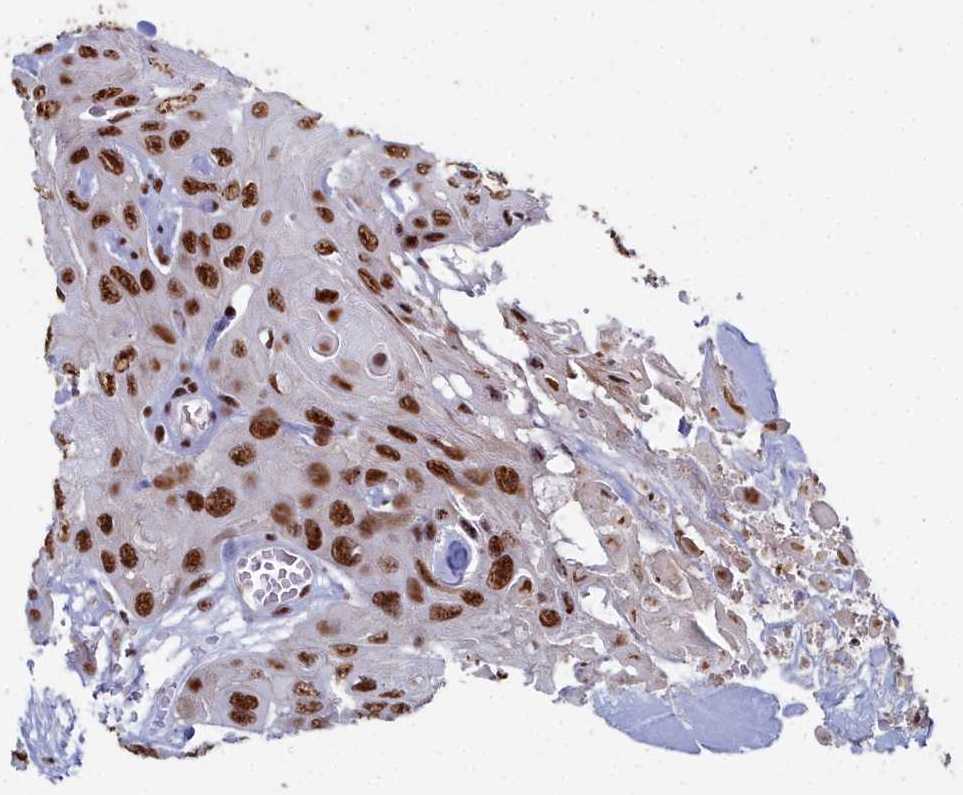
{"staining": {"intensity": "strong", "quantity": ">75%", "location": "nuclear"}, "tissue": "head and neck cancer", "cell_type": "Tumor cells", "image_type": "cancer", "snomed": [{"axis": "morphology", "description": "Squamous cell carcinoma, NOS"}, {"axis": "topography", "description": "Head-Neck"}], "caption": "Immunohistochemical staining of head and neck squamous cell carcinoma reveals strong nuclear protein staining in approximately >75% of tumor cells.", "gene": "SF3B3", "patient": {"sex": "male", "age": 81}}